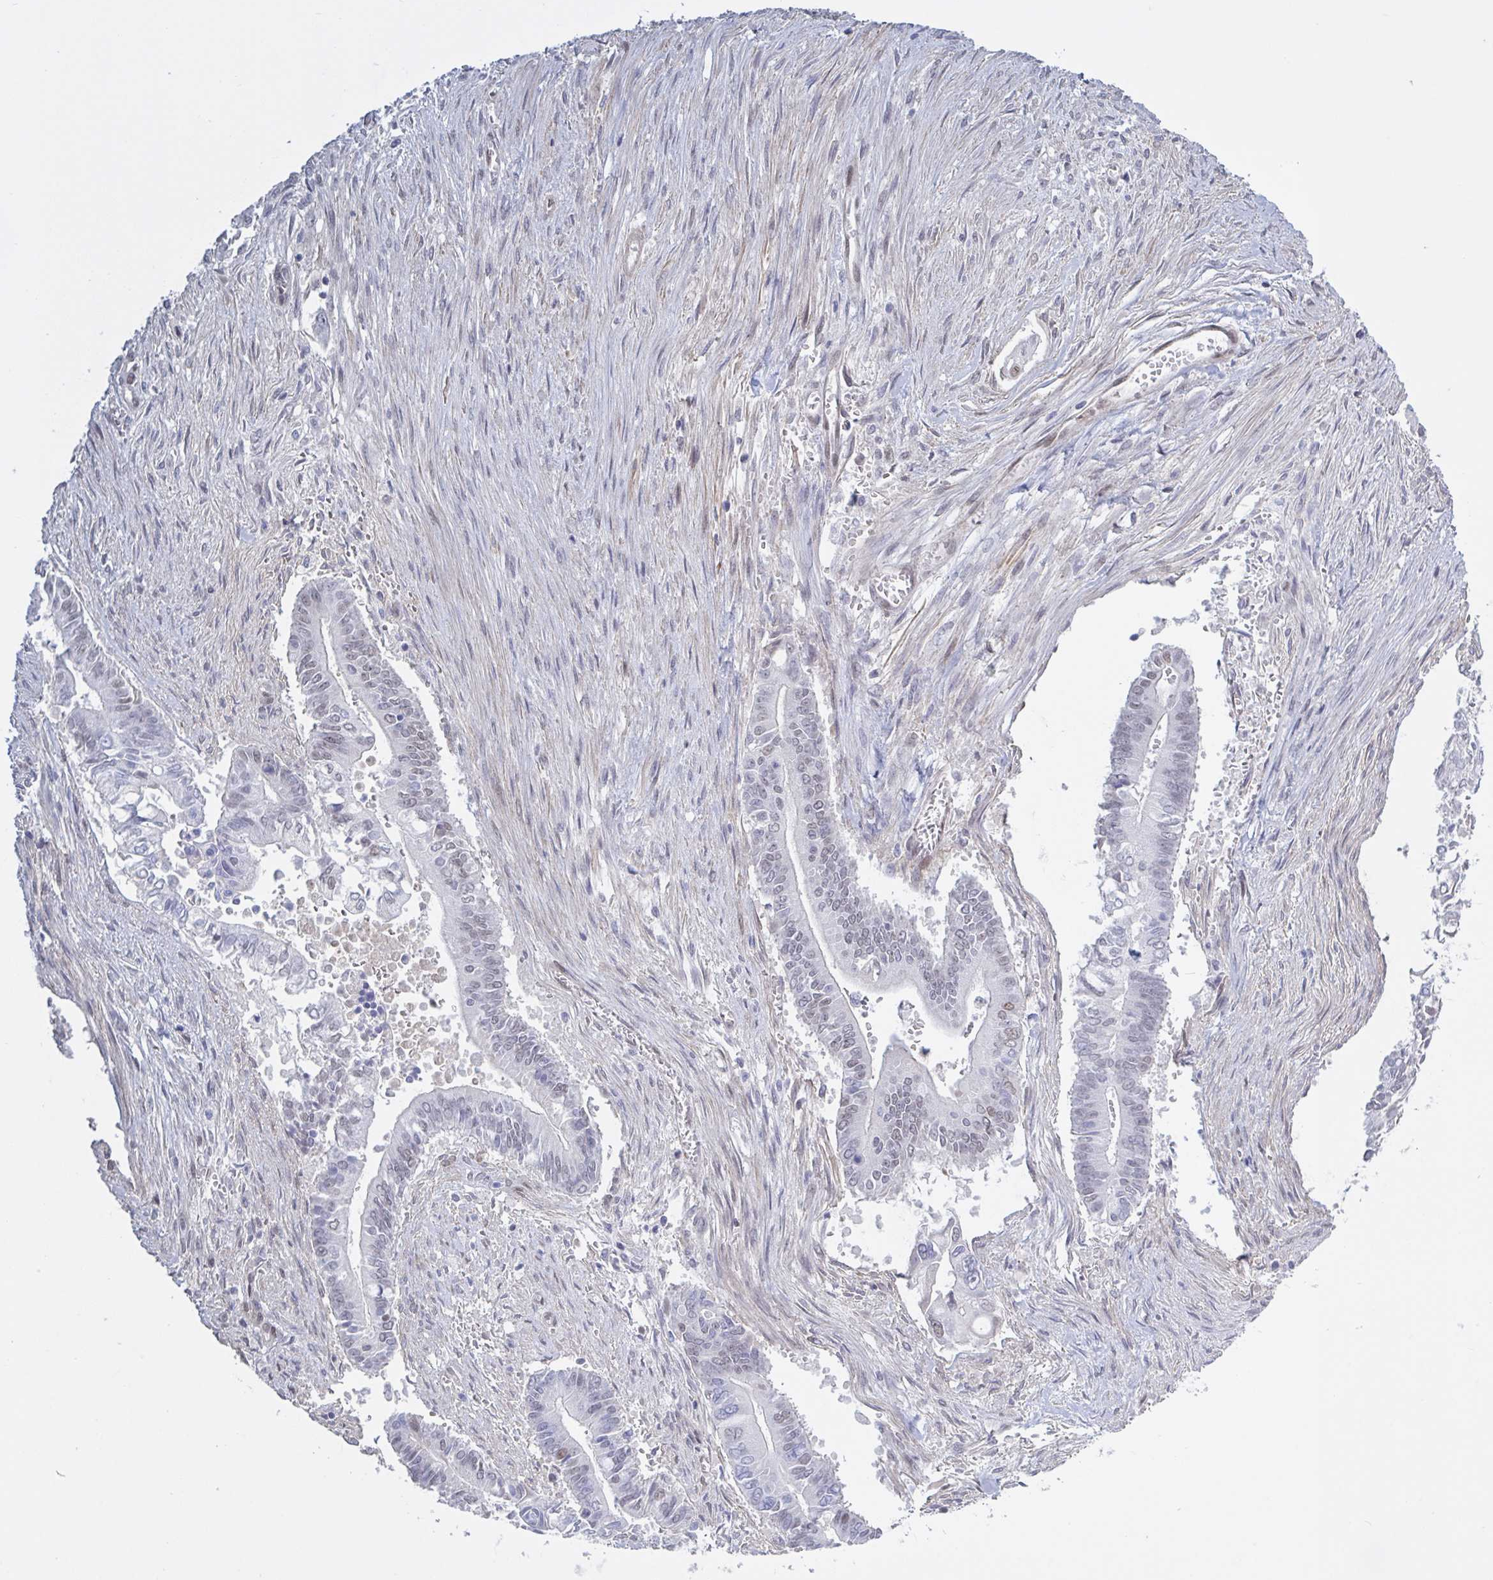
{"staining": {"intensity": "weak", "quantity": "<25%", "location": "nuclear"}, "tissue": "pancreatic cancer", "cell_type": "Tumor cells", "image_type": "cancer", "snomed": [{"axis": "morphology", "description": "Adenocarcinoma, NOS"}, {"axis": "topography", "description": "Pancreas"}], "caption": "Pancreatic adenocarcinoma stained for a protein using IHC shows no expression tumor cells.", "gene": "BCL7B", "patient": {"sex": "male", "age": 68}}